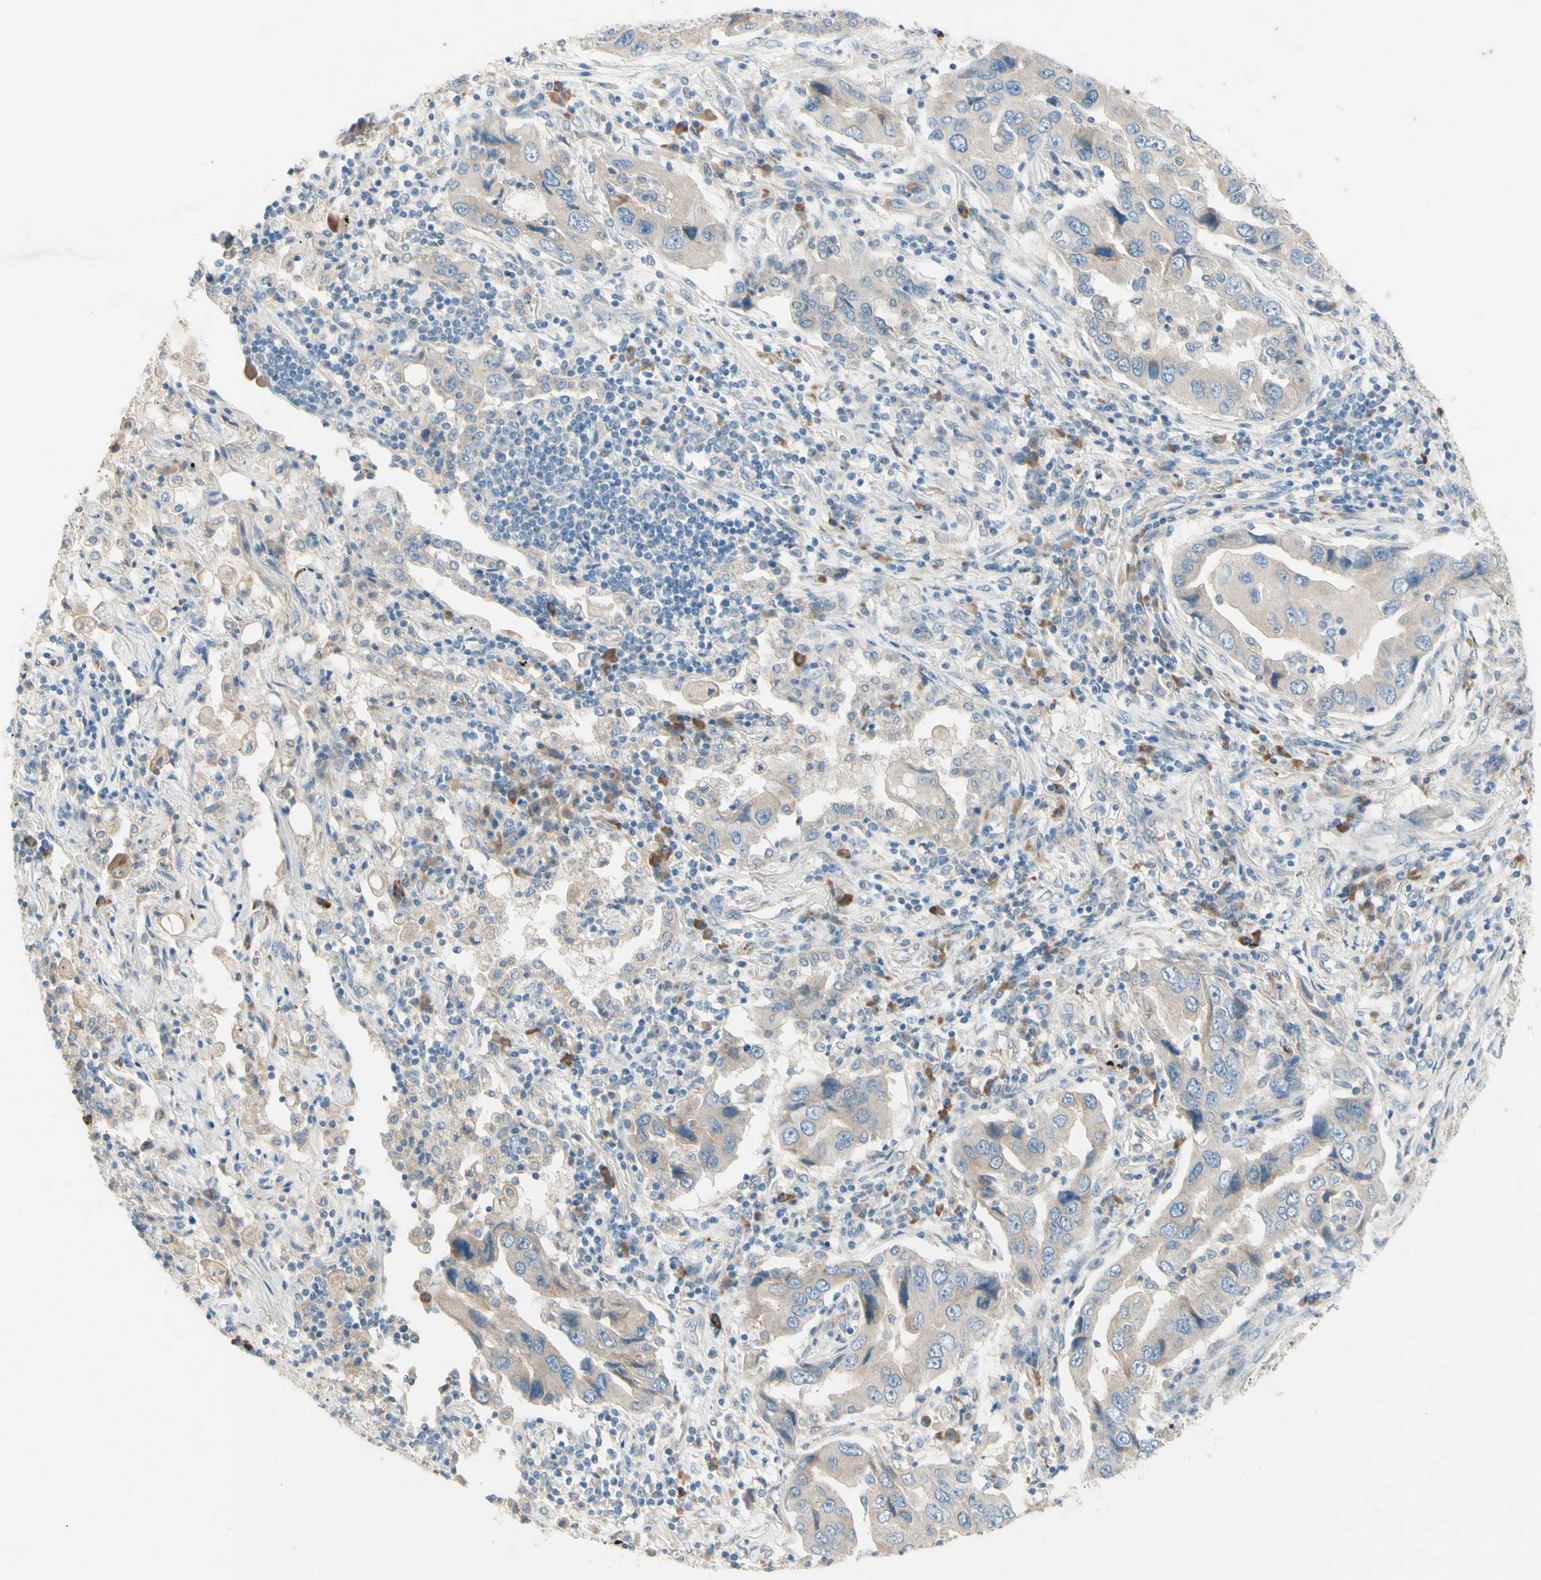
{"staining": {"intensity": "weak", "quantity": "25%-75%", "location": "cytoplasmic/membranous"}, "tissue": "lung cancer", "cell_type": "Tumor cells", "image_type": "cancer", "snomed": [{"axis": "morphology", "description": "Adenocarcinoma, NOS"}, {"axis": "topography", "description": "Lung"}], "caption": "An immunohistochemistry (IHC) micrograph of tumor tissue is shown. Protein staining in brown labels weak cytoplasmic/membranous positivity in lung adenocarcinoma within tumor cells. The staining was performed using DAB (3,3'-diaminobenzidine), with brown indicating positive protein expression. Nuclei are stained blue with hematoxylin.", "gene": "IL2", "patient": {"sex": "female", "age": 65}}